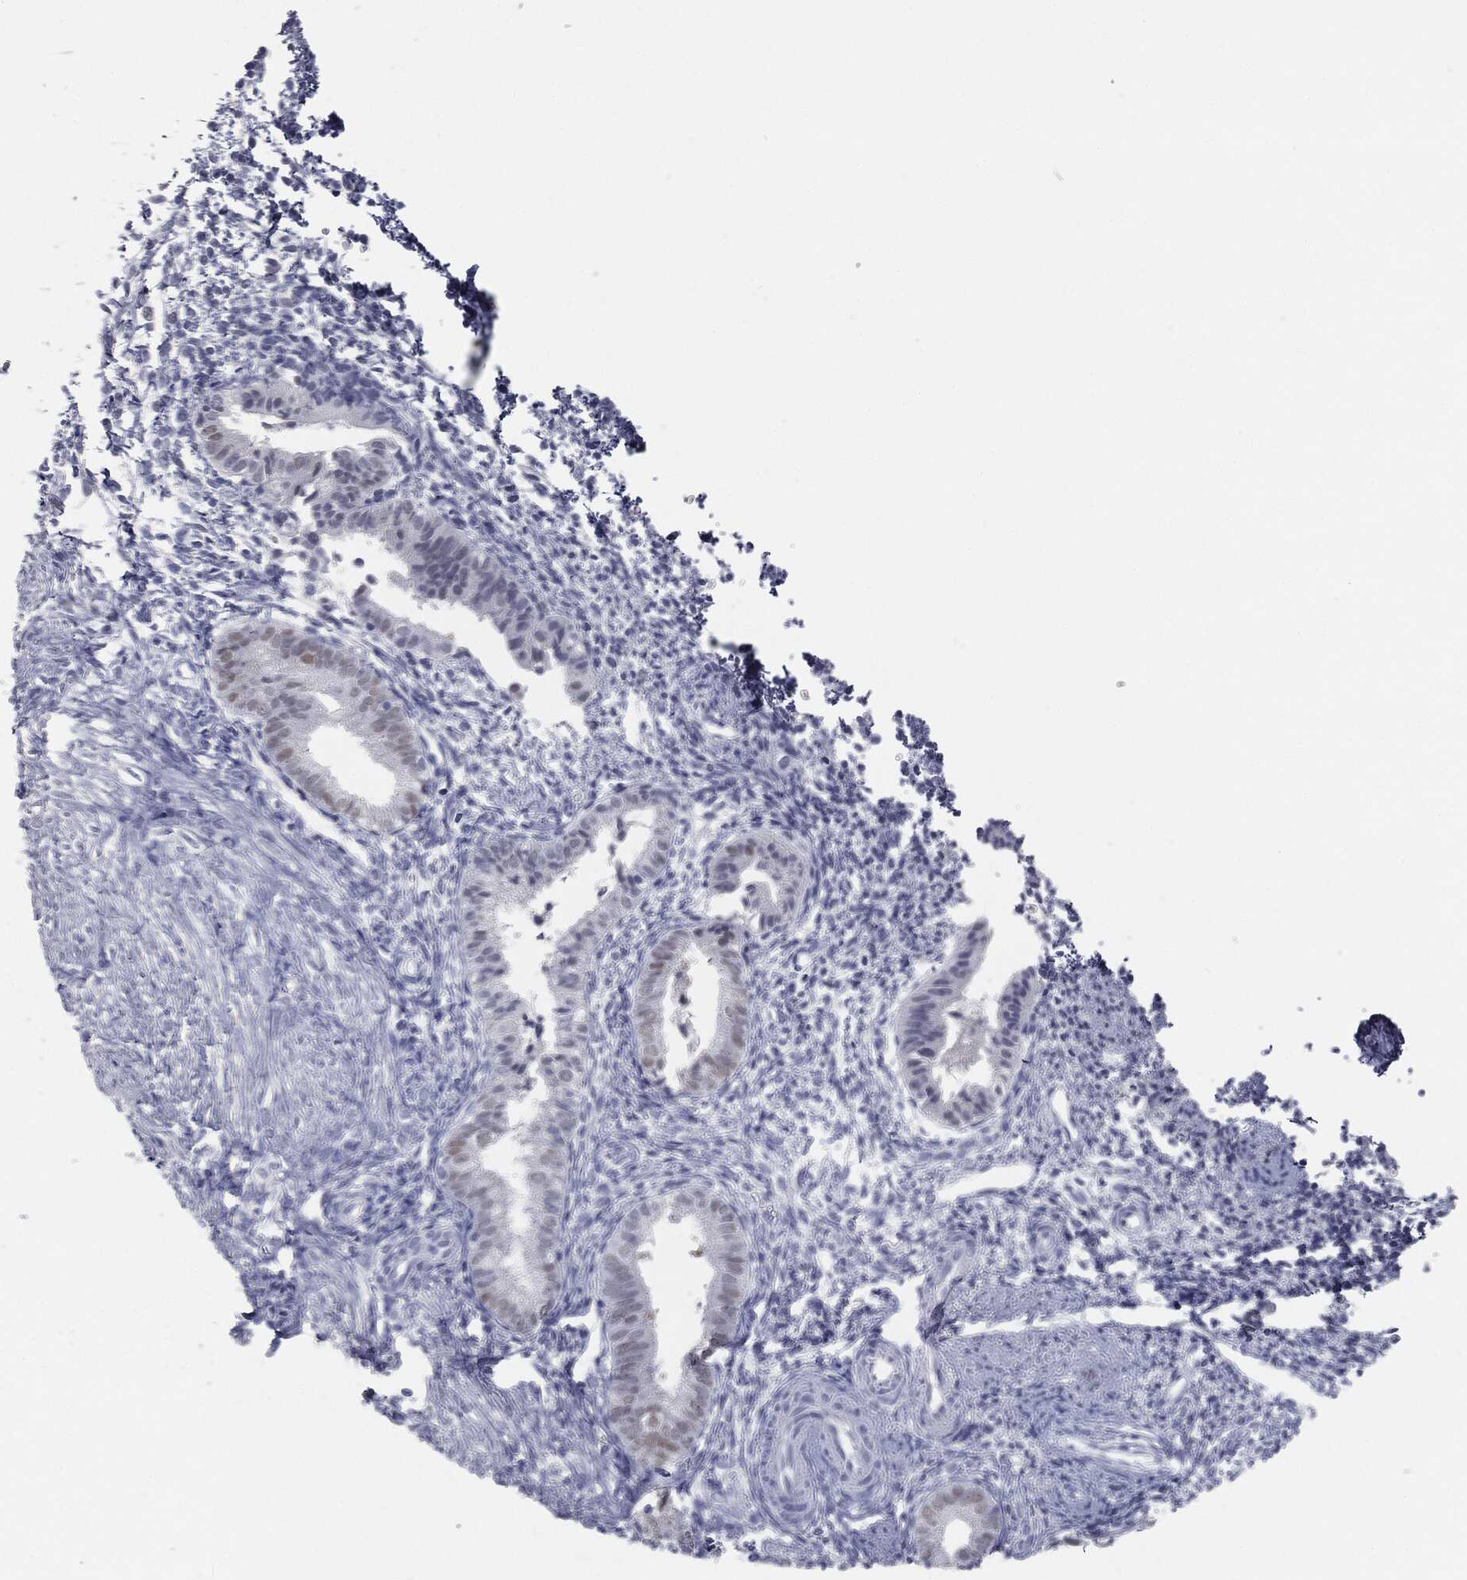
{"staining": {"intensity": "negative", "quantity": "none", "location": "none"}, "tissue": "endometrium", "cell_type": "Cells in endometrial stroma", "image_type": "normal", "snomed": [{"axis": "morphology", "description": "Normal tissue, NOS"}, {"axis": "topography", "description": "Endometrium"}], "caption": "High magnification brightfield microscopy of benign endometrium stained with DAB (3,3'-diaminobenzidine) (brown) and counterstained with hematoxylin (blue): cells in endometrial stroma show no significant positivity.", "gene": "PRAME", "patient": {"sex": "female", "age": 47}}